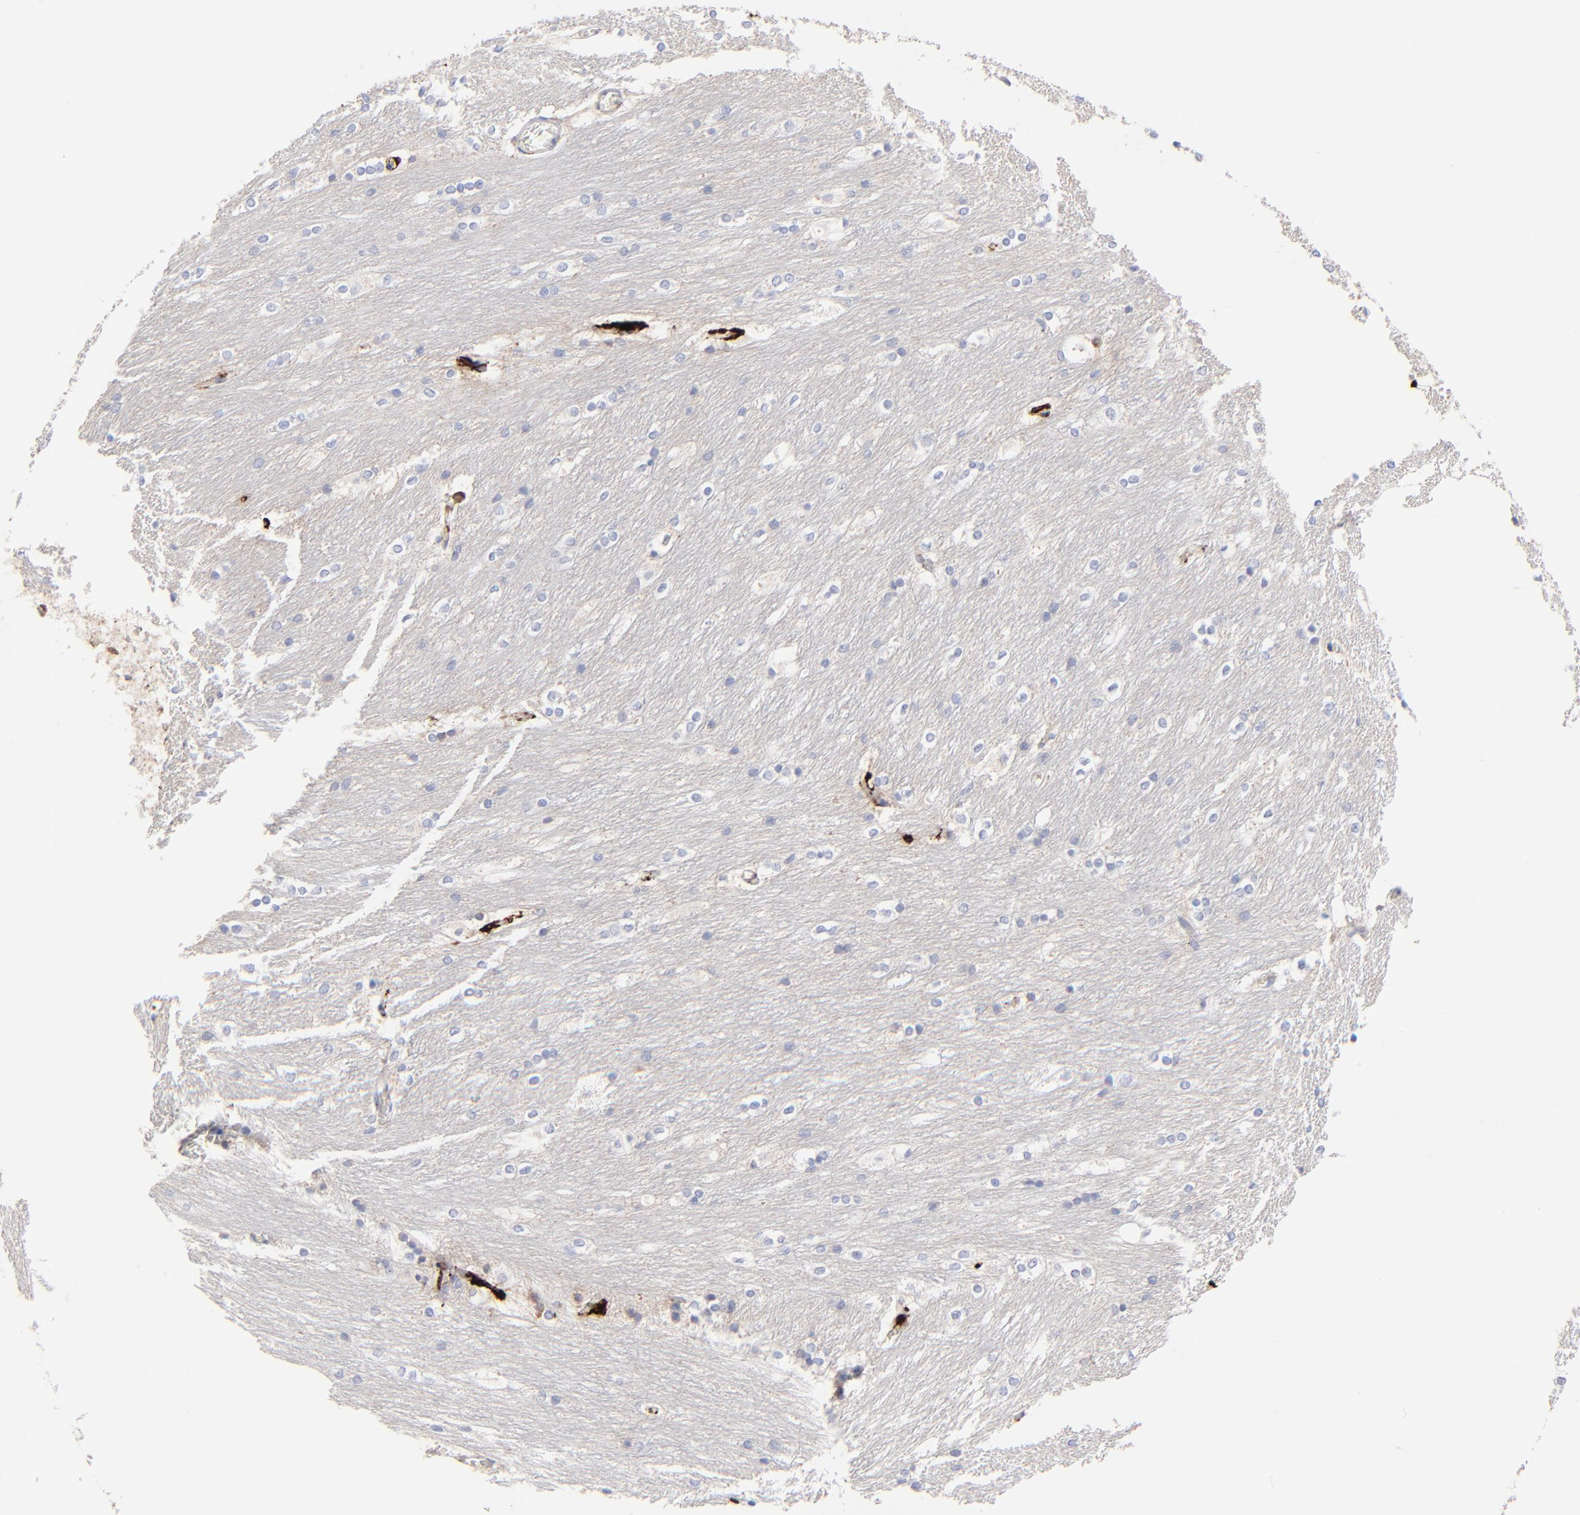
{"staining": {"intensity": "negative", "quantity": "none", "location": "none"}, "tissue": "caudate", "cell_type": "Glial cells", "image_type": "normal", "snomed": [{"axis": "morphology", "description": "Normal tissue, NOS"}, {"axis": "topography", "description": "Lateral ventricle wall"}], "caption": "This is an immunohistochemistry photomicrograph of unremarkable human caudate. There is no expression in glial cells.", "gene": "FBLN2", "patient": {"sex": "female", "age": 19}}